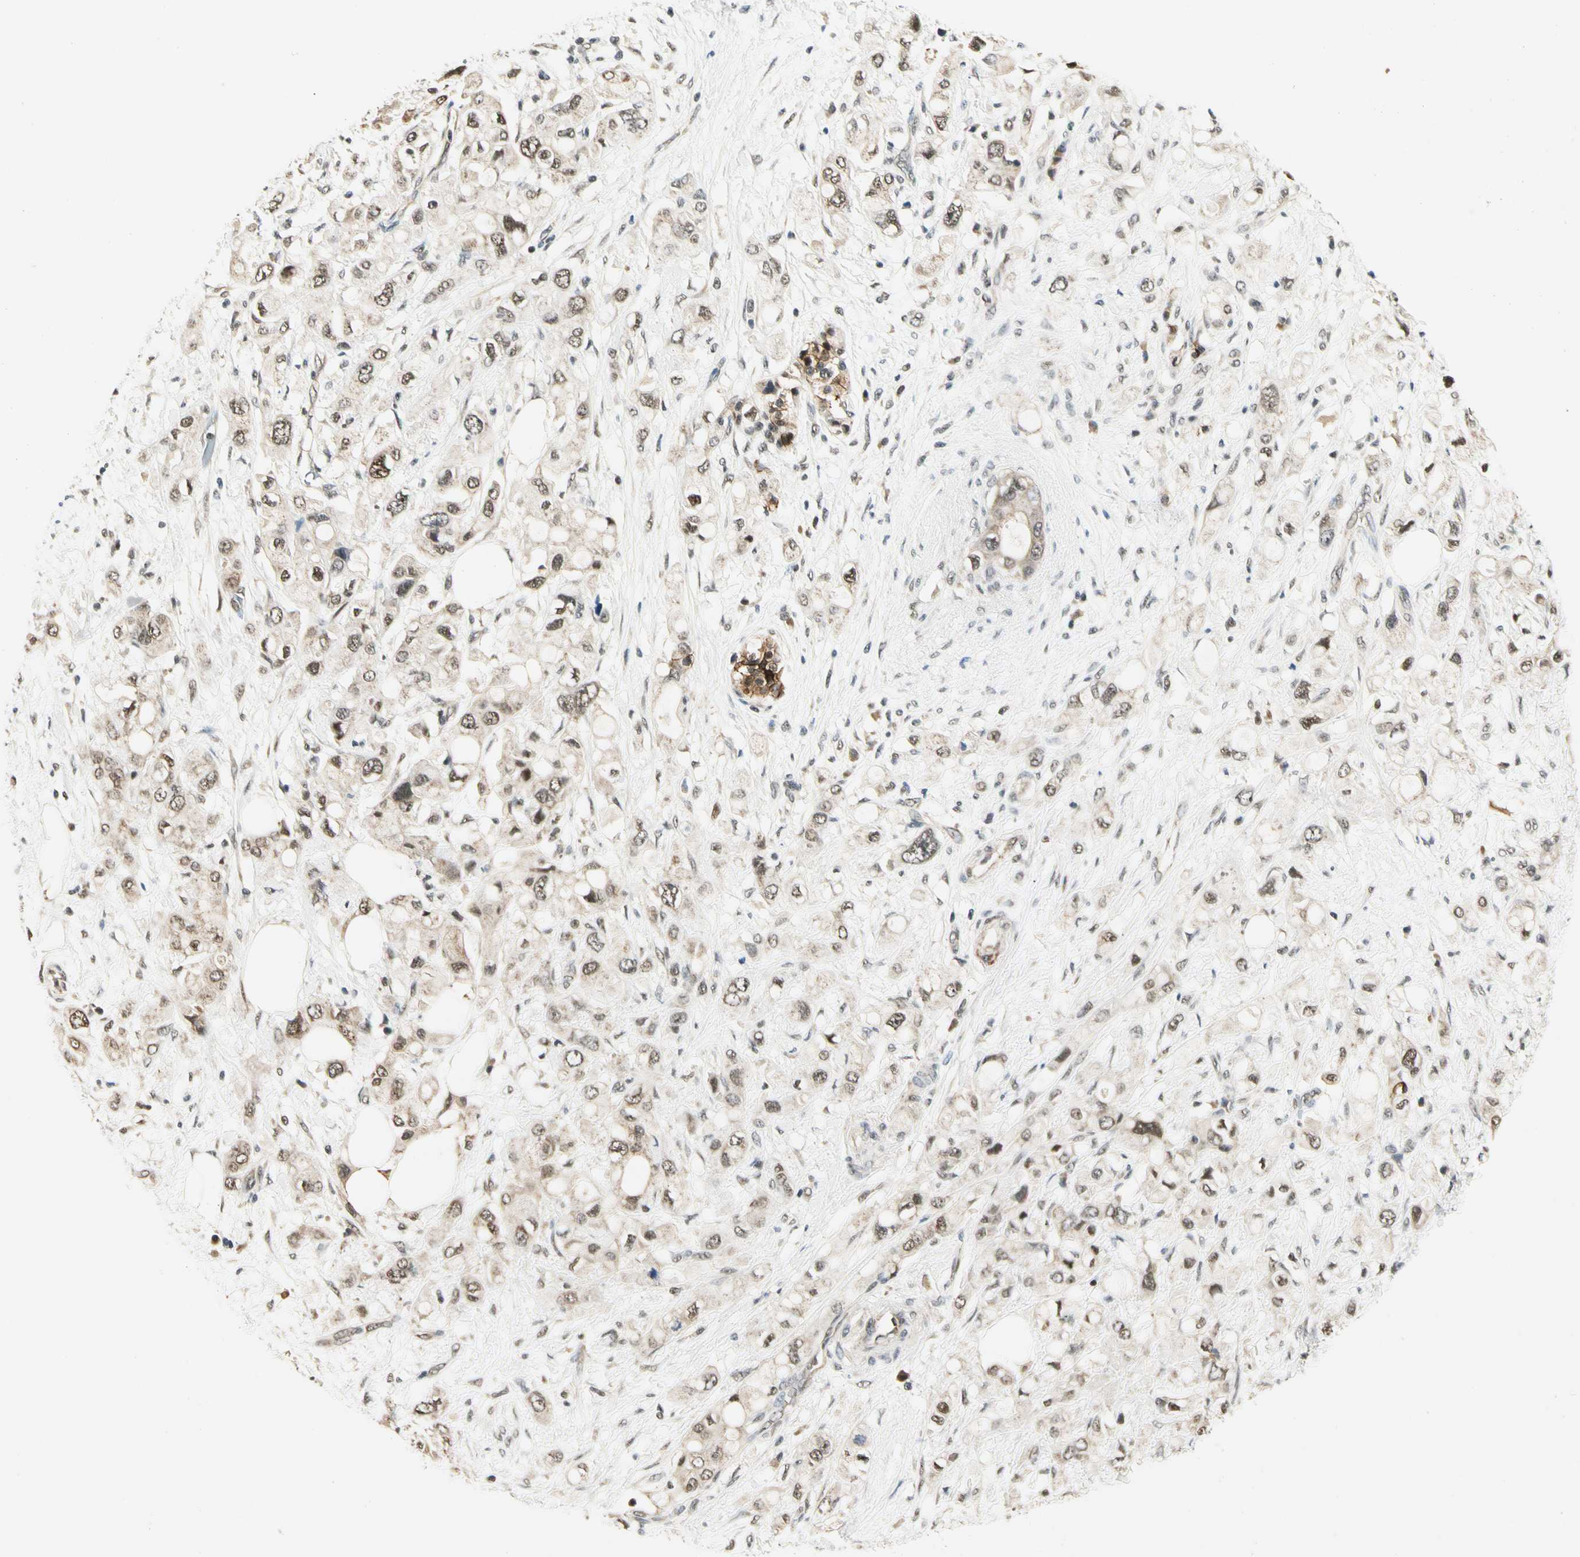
{"staining": {"intensity": "weak", "quantity": "25%-75%", "location": "cytoplasmic/membranous"}, "tissue": "pancreatic cancer", "cell_type": "Tumor cells", "image_type": "cancer", "snomed": [{"axis": "morphology", "description": "Adenocarcinoma, NOS"}, {"axis": "topography", "description": "Pancreas"}], "caption": "Tumor cells display low levels of weak cytoplasmic/membranous expression in about 25%-75% of cells in human adenocarcinoma (pancreatic).", "gene": "PDK2", "patient": {"sex": "female", "age": 56}}